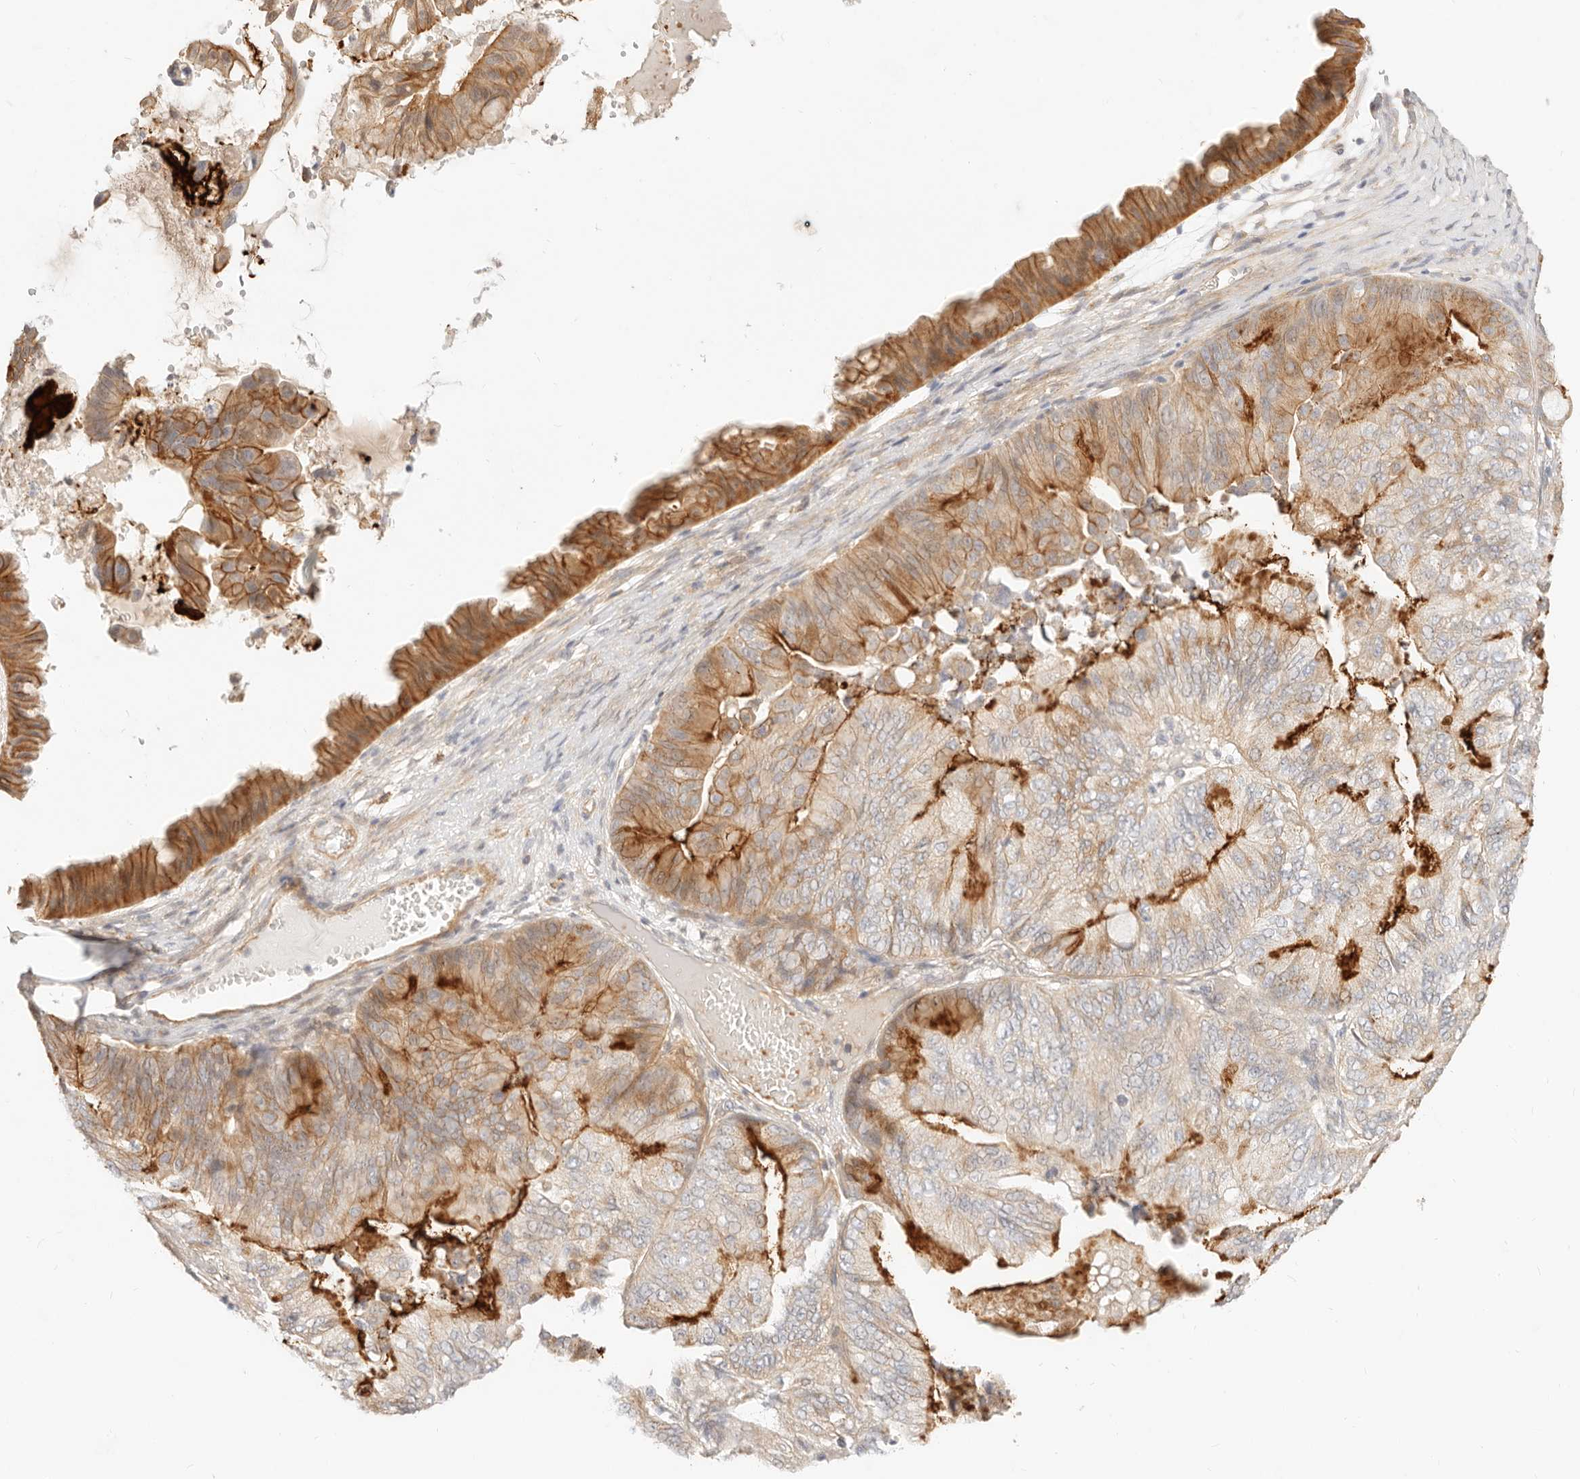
{"staining": {"intensity": "moderate", "quantity": "25%-75%", "location": "cytoplasmic/membranous"}, "tissue": "ovarian cancer", "cell_type": "Tumor cells", "image_type": "cancer", "snomed": [{"axis": "morphology", "description": "Cystadenocarcinoma, mucinous, NOS"}, {"axis": "topography", "description": "Ovary"}], "caption": "Immunohistochemistry image of neoplastic tissue: human ovarian cancer stained using immunohistochemistry (IHC) exhibits medium levels of moderate protein expression localized specifically in the cytoplasmic/membranous of tumor cells, appearing as a cytoplasmic/membranous brown color.", "gene": "UBXN10", "patient": {"sex": "female", "age": 61}}